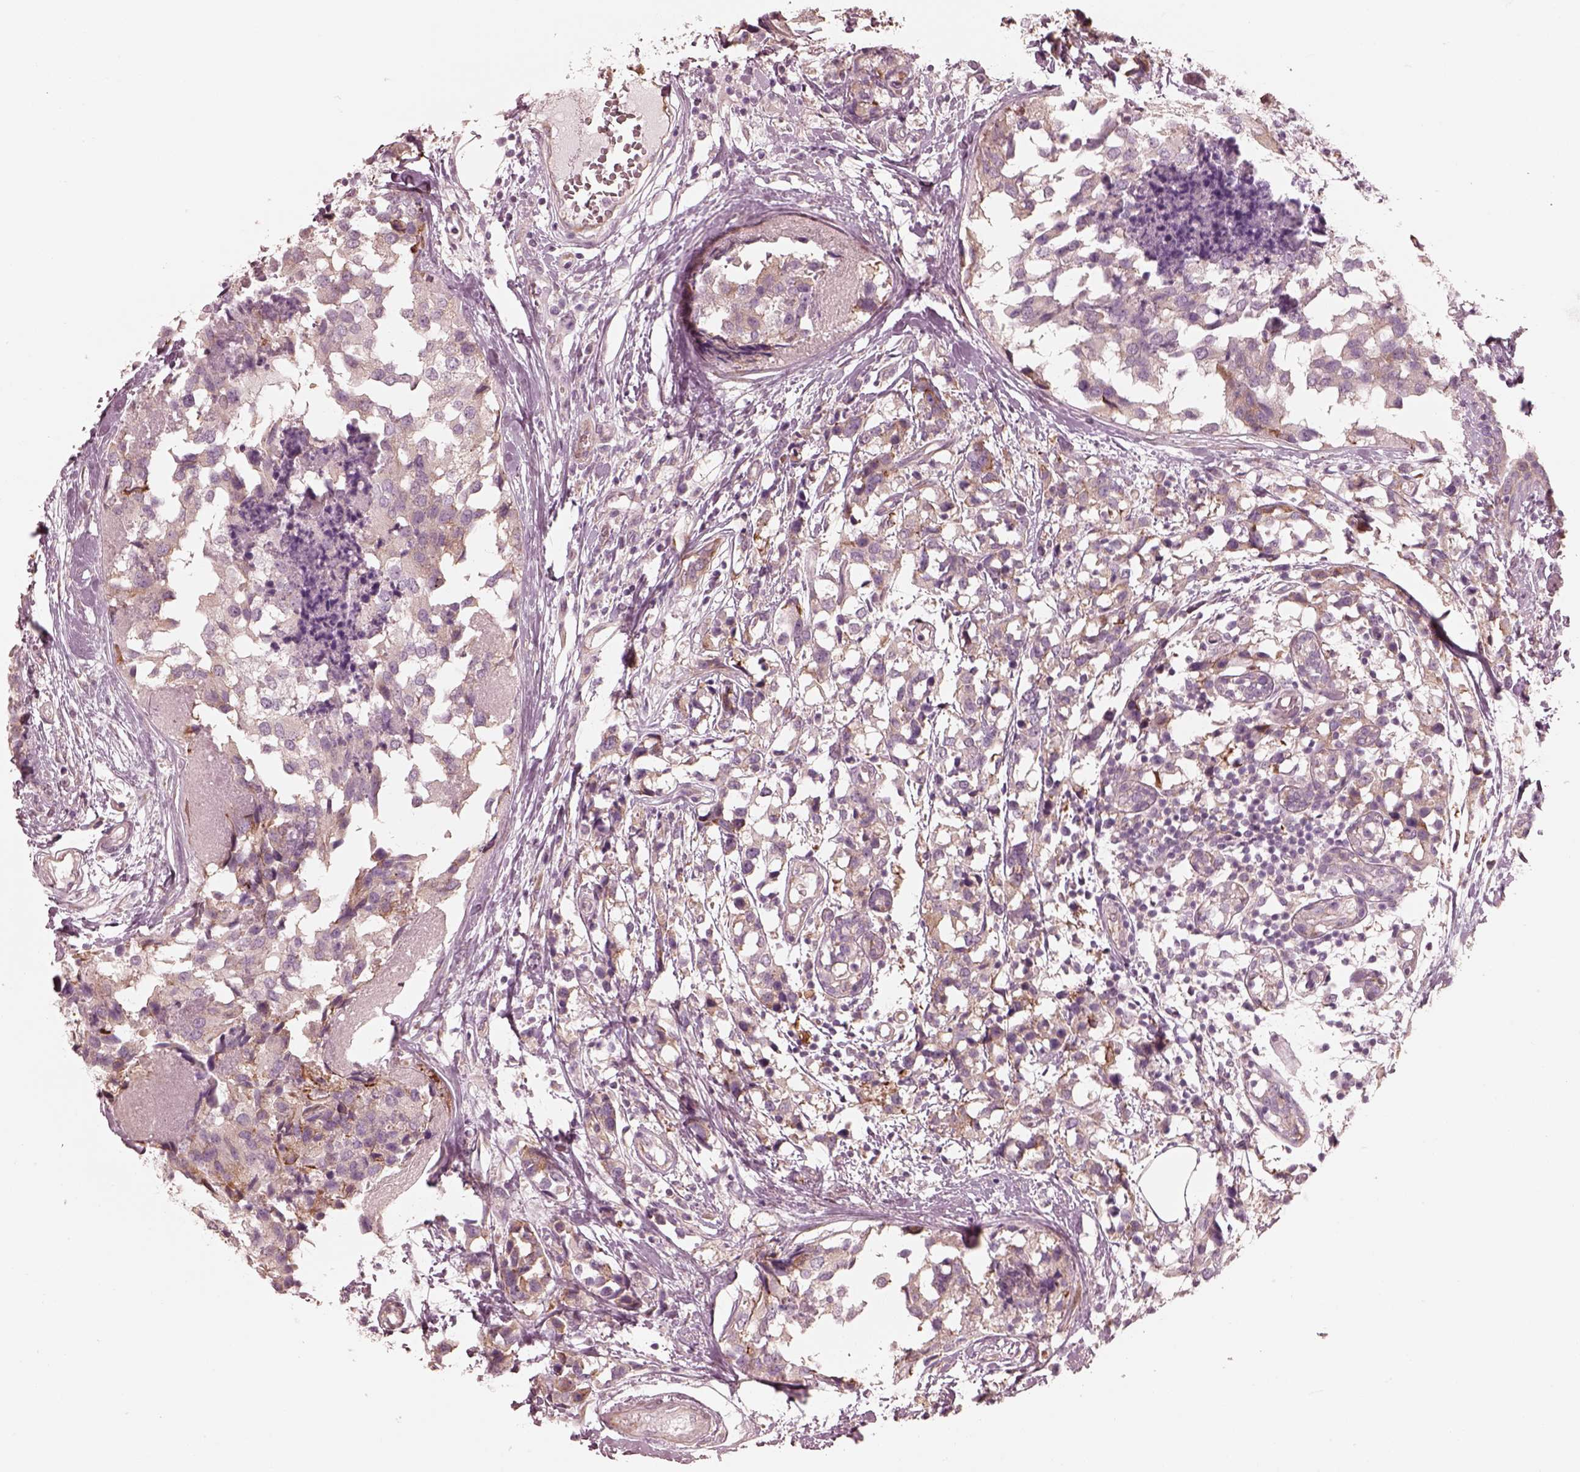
{"staining": {"intensity": "moderate", "quantity": "<25%", "location": "cytoplasmic/membranous"}, "tissue": "breast cancer", "cell_type": "Tumor cells", "image_type": "cancer", "snomed": [{"axis": "morphology", "description": "Lobular carcinoma"}, {"axis": "topography", "description": "Breast"}], "caption": "This is a histology image of IHC staining of breast cancer, which shows moderate positivity in the cytoplasmic/membranous of tumor cells.", "gene": "RAB3C", "patient": {"sex": "female", "age": 59}}